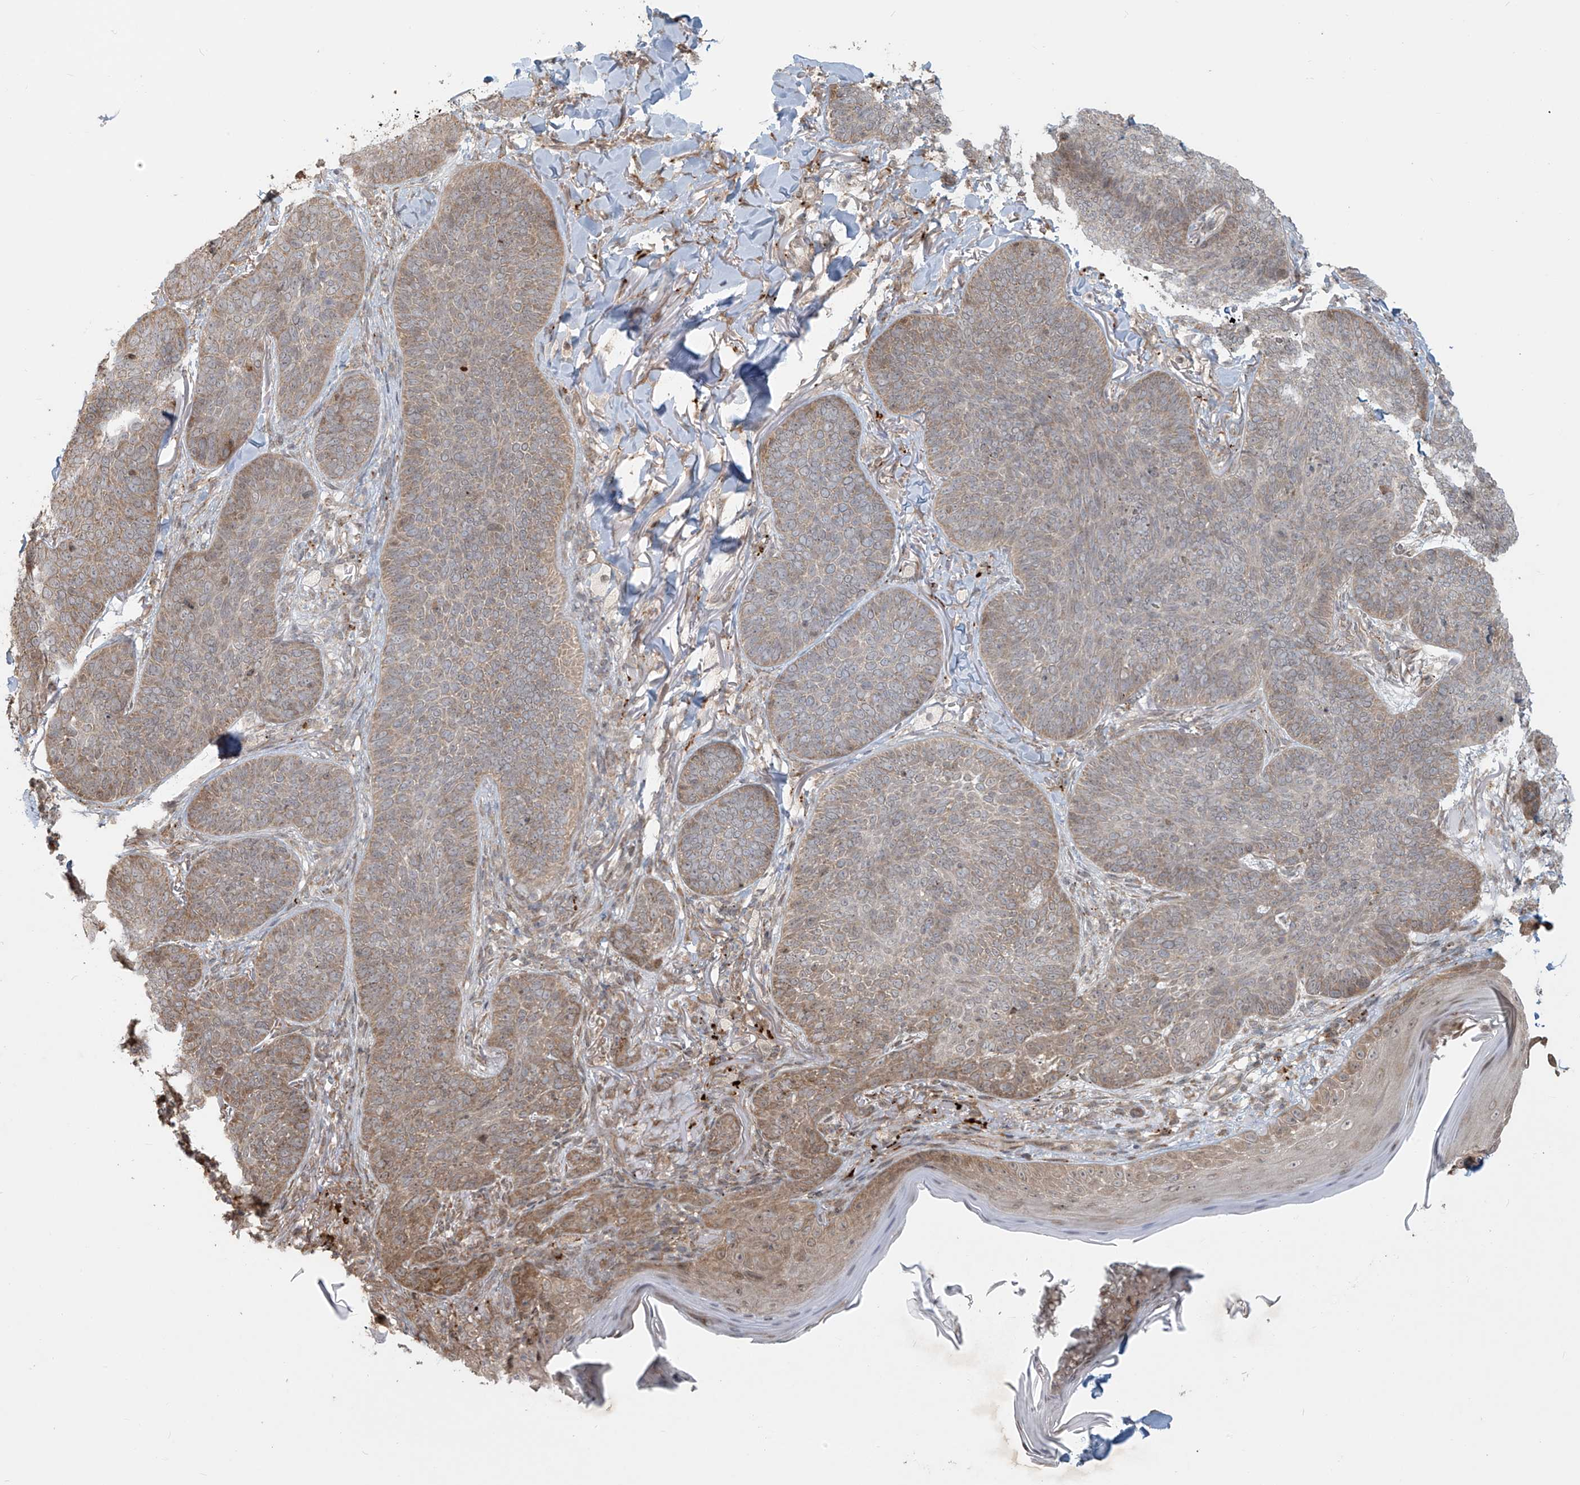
{"staining": {"intensity": "weak", "quantity": ">75%", "location": "cytoplasmic/membranous"}, "tissue": "skin cancer", "cell_type": "Tumor cells", "image_type": "cancer", "snomed": [{"axis": "morphology", "description": "Basal cell carcinoma"}, {"axis": "topography", "description": "Skin"}], "caption": "IHC histopathology image of skin cancer (basal cell carcinoma) stained for a protein (brown), which exhibits low levels of weak cytoplasmic/membranous expression in approximately >75% of tumor cells.", "gene": "PLEKHM3", "patient": {"sex": "male", "age": 85}}